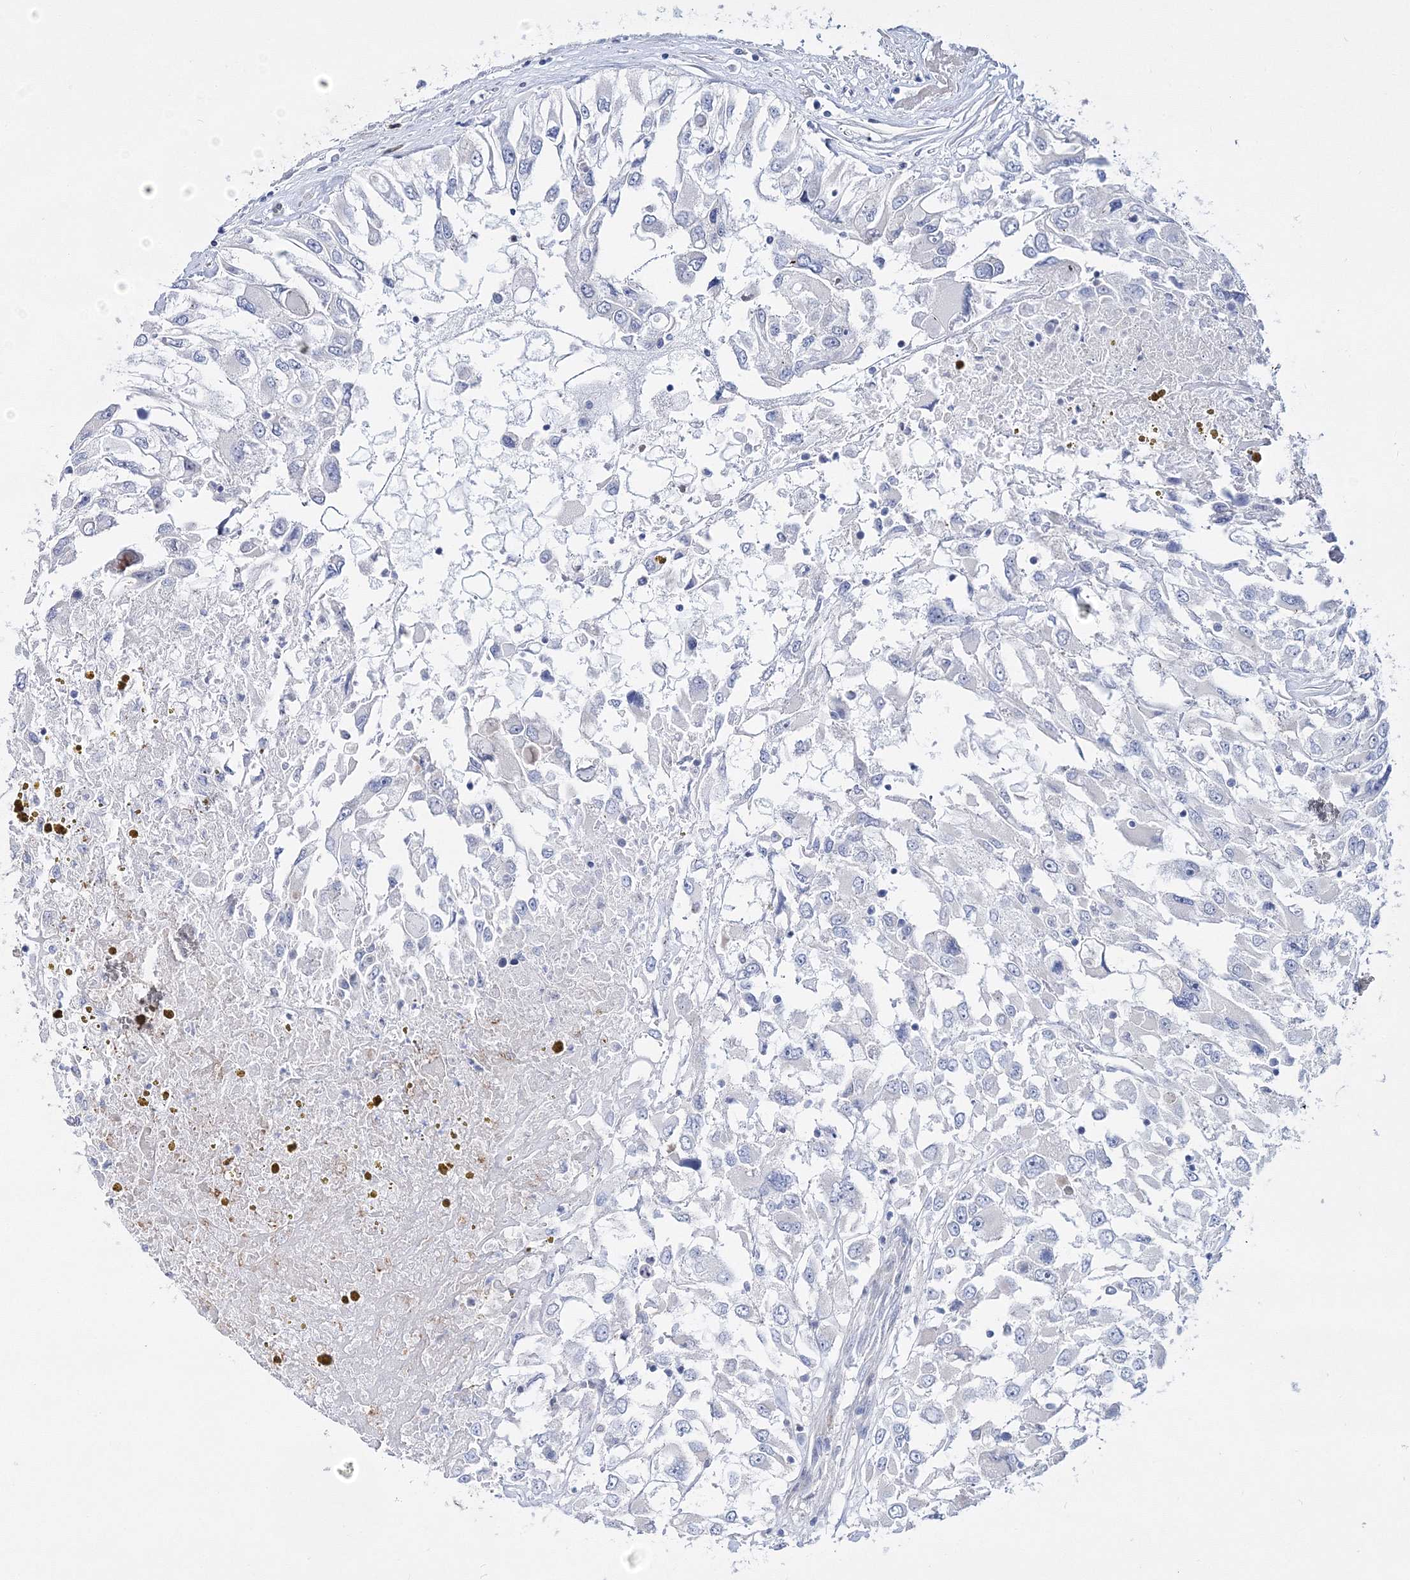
{"staining": {"intensity": "negative", "quantity": "none", "location": "none"}, "tissue": "renal cancer", "cell_type": "Tumor cells", "image_type": "cancer", "snomed": [{"axis": "morphology", "description": "Adenocarcinoma, NOS"}, {"axis": "topography", "description": "Kidney"}], "caption": "The micrograph shows no significant expression in tumor cells of renal cancer.", "gene": "ARHGAP32", "patient": {"sex": "female", "age": 52}}